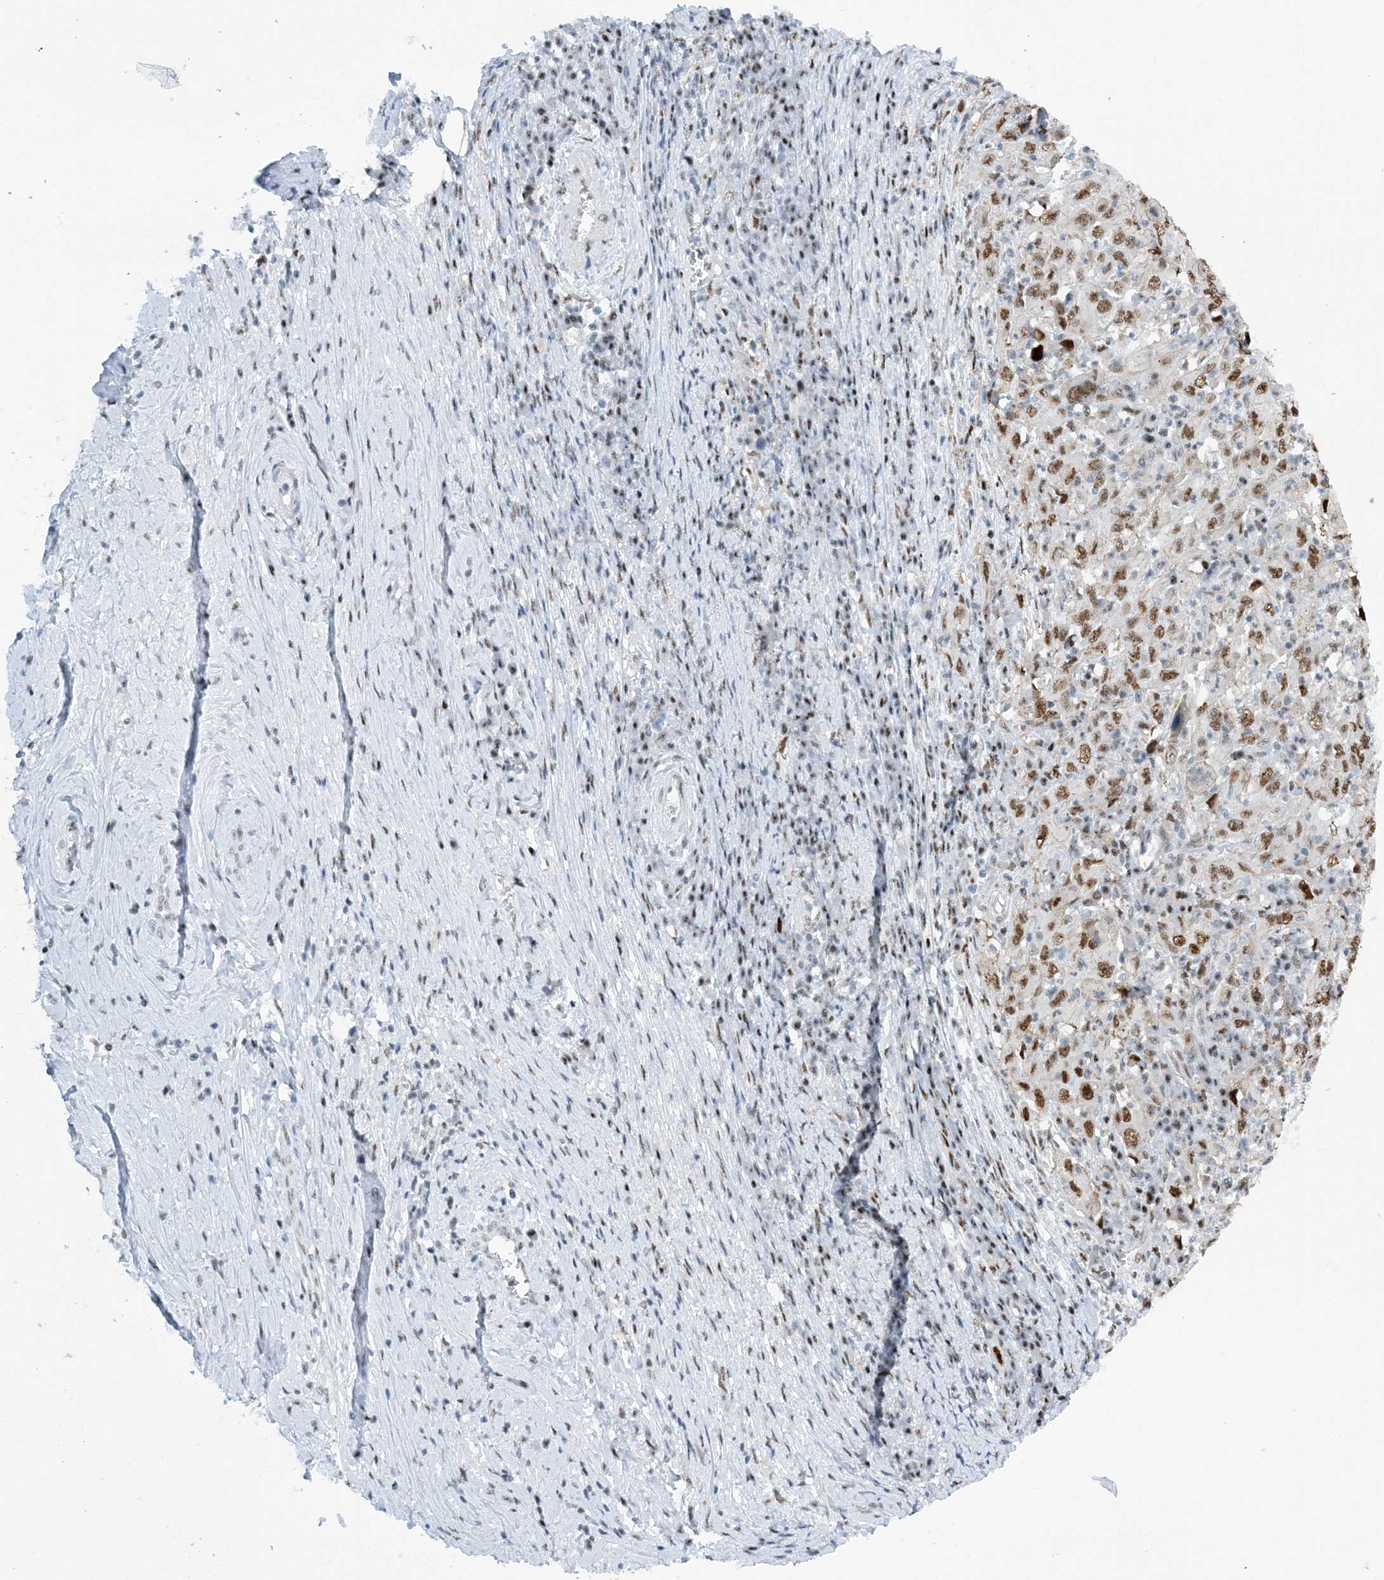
{"staining": {"intensity": "moderate", "quantity": ">75%", "location": "nuclear"}, "tissue": "cervical cancer", "cell_type": "Tumor cells", "image_type": "cancer", "snomed": [{"axis": "morphology", "description": "Squamous cell carcinoma, NOS"}, {"axis": "topography", "description": "Cervix"}], "caption": "The image shows immunohistochemical staining of squamous cell carcinoma (cervical). There is moderate nuclear staining is appreciated in approximately >75% of tumor cells.", "gene": "HEMK1", "patient": {"sex": "female", "age": 46}}